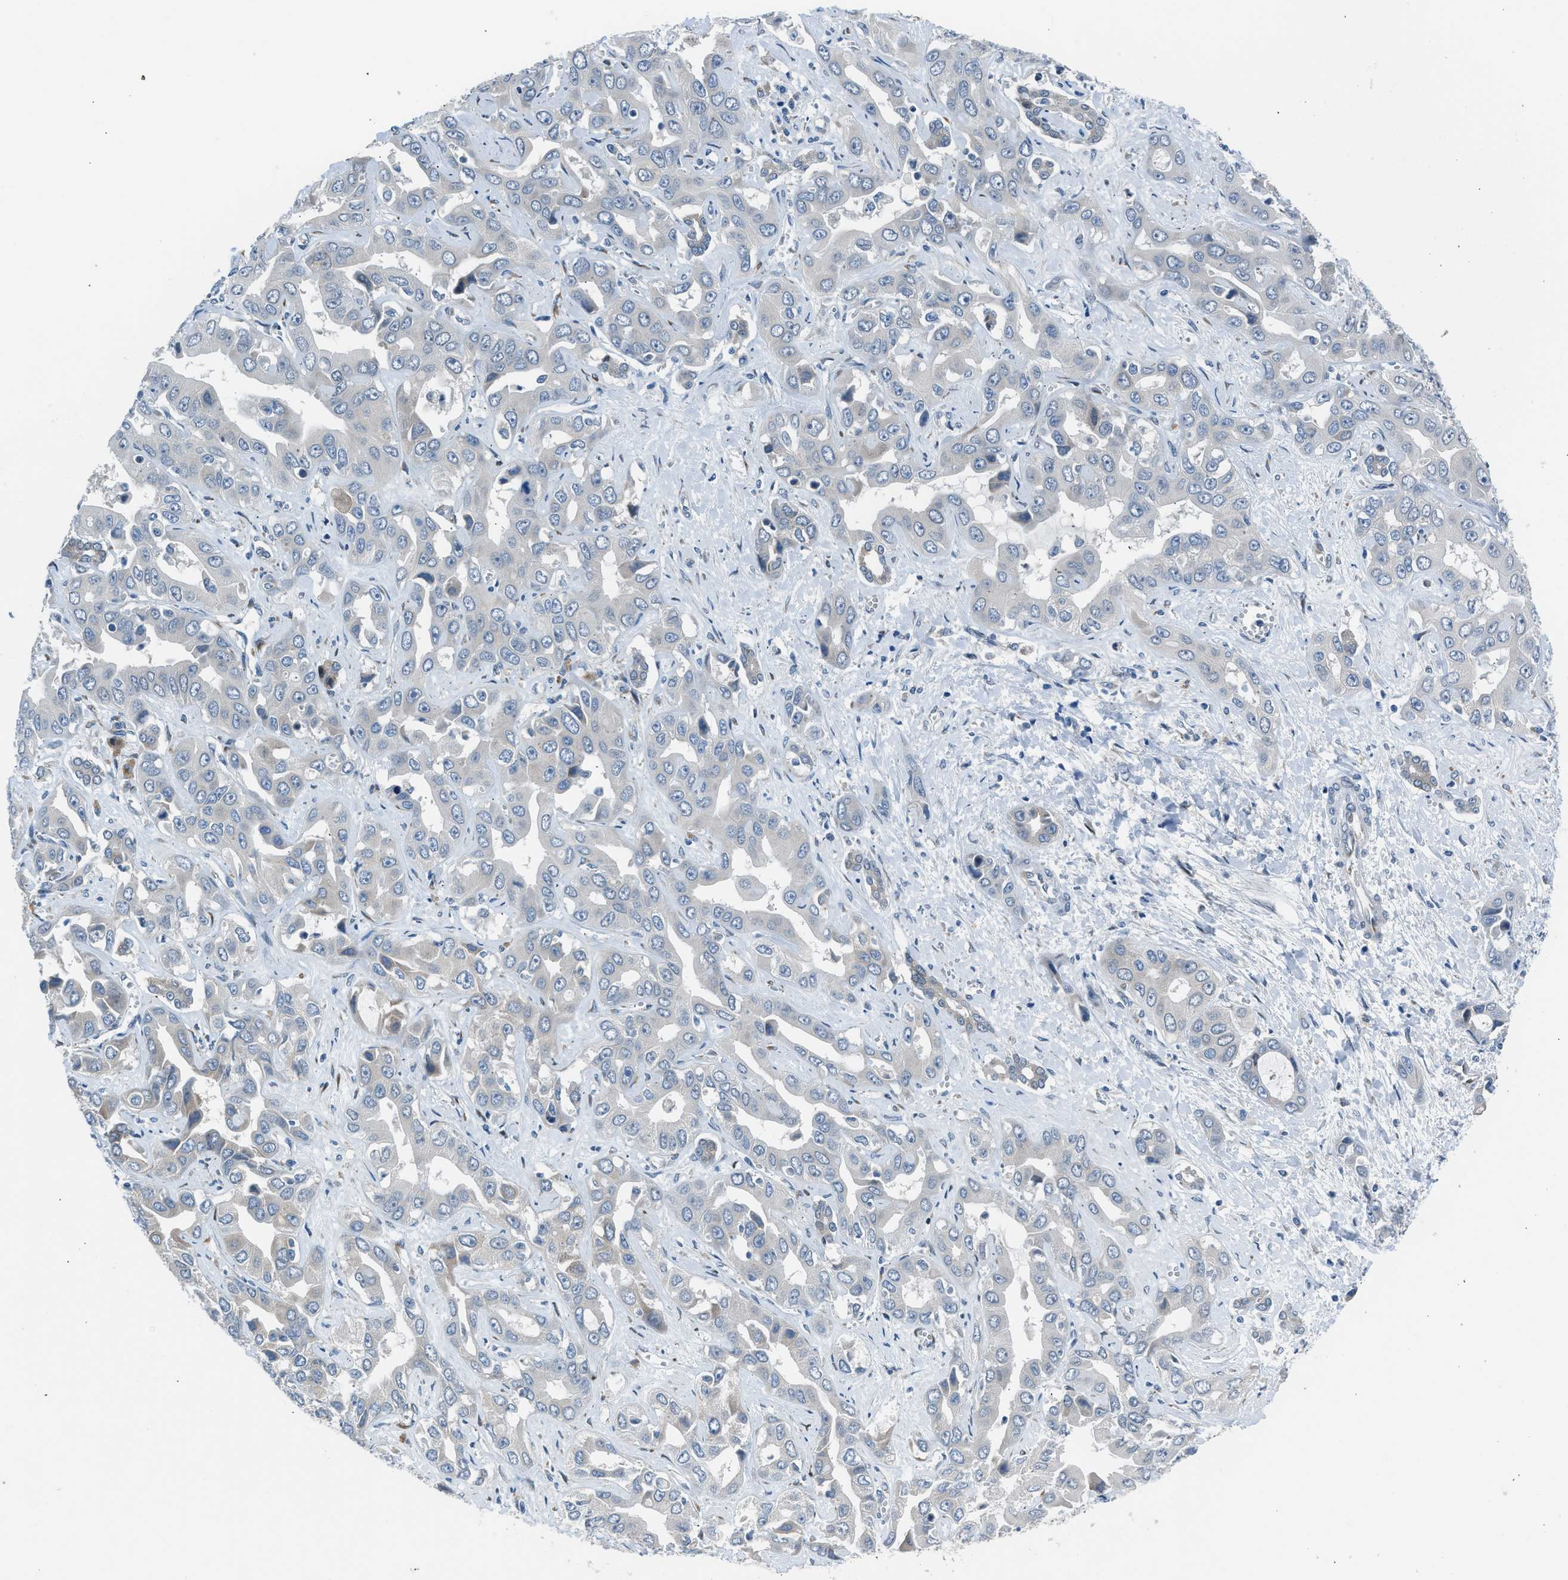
{"staining": {"intensity": "negative", "quantity": "none", "location": "none"}, "tissue": "liver cancer", "cell_type": "Tumor cells", "image_type": "cancer", "snomed": [{"axis": "morphology", "description": "Cholangiocarcinoma"}, {"axis": "topography", "description": "Liver"}], "caption": "Liver cholangiocarcinoma stained for a protein using immunohistochemistry (IHC) reveals no positivity tumor cells.", "gene": "RNF41", "patient": {"sex": "female", "age": 52}}